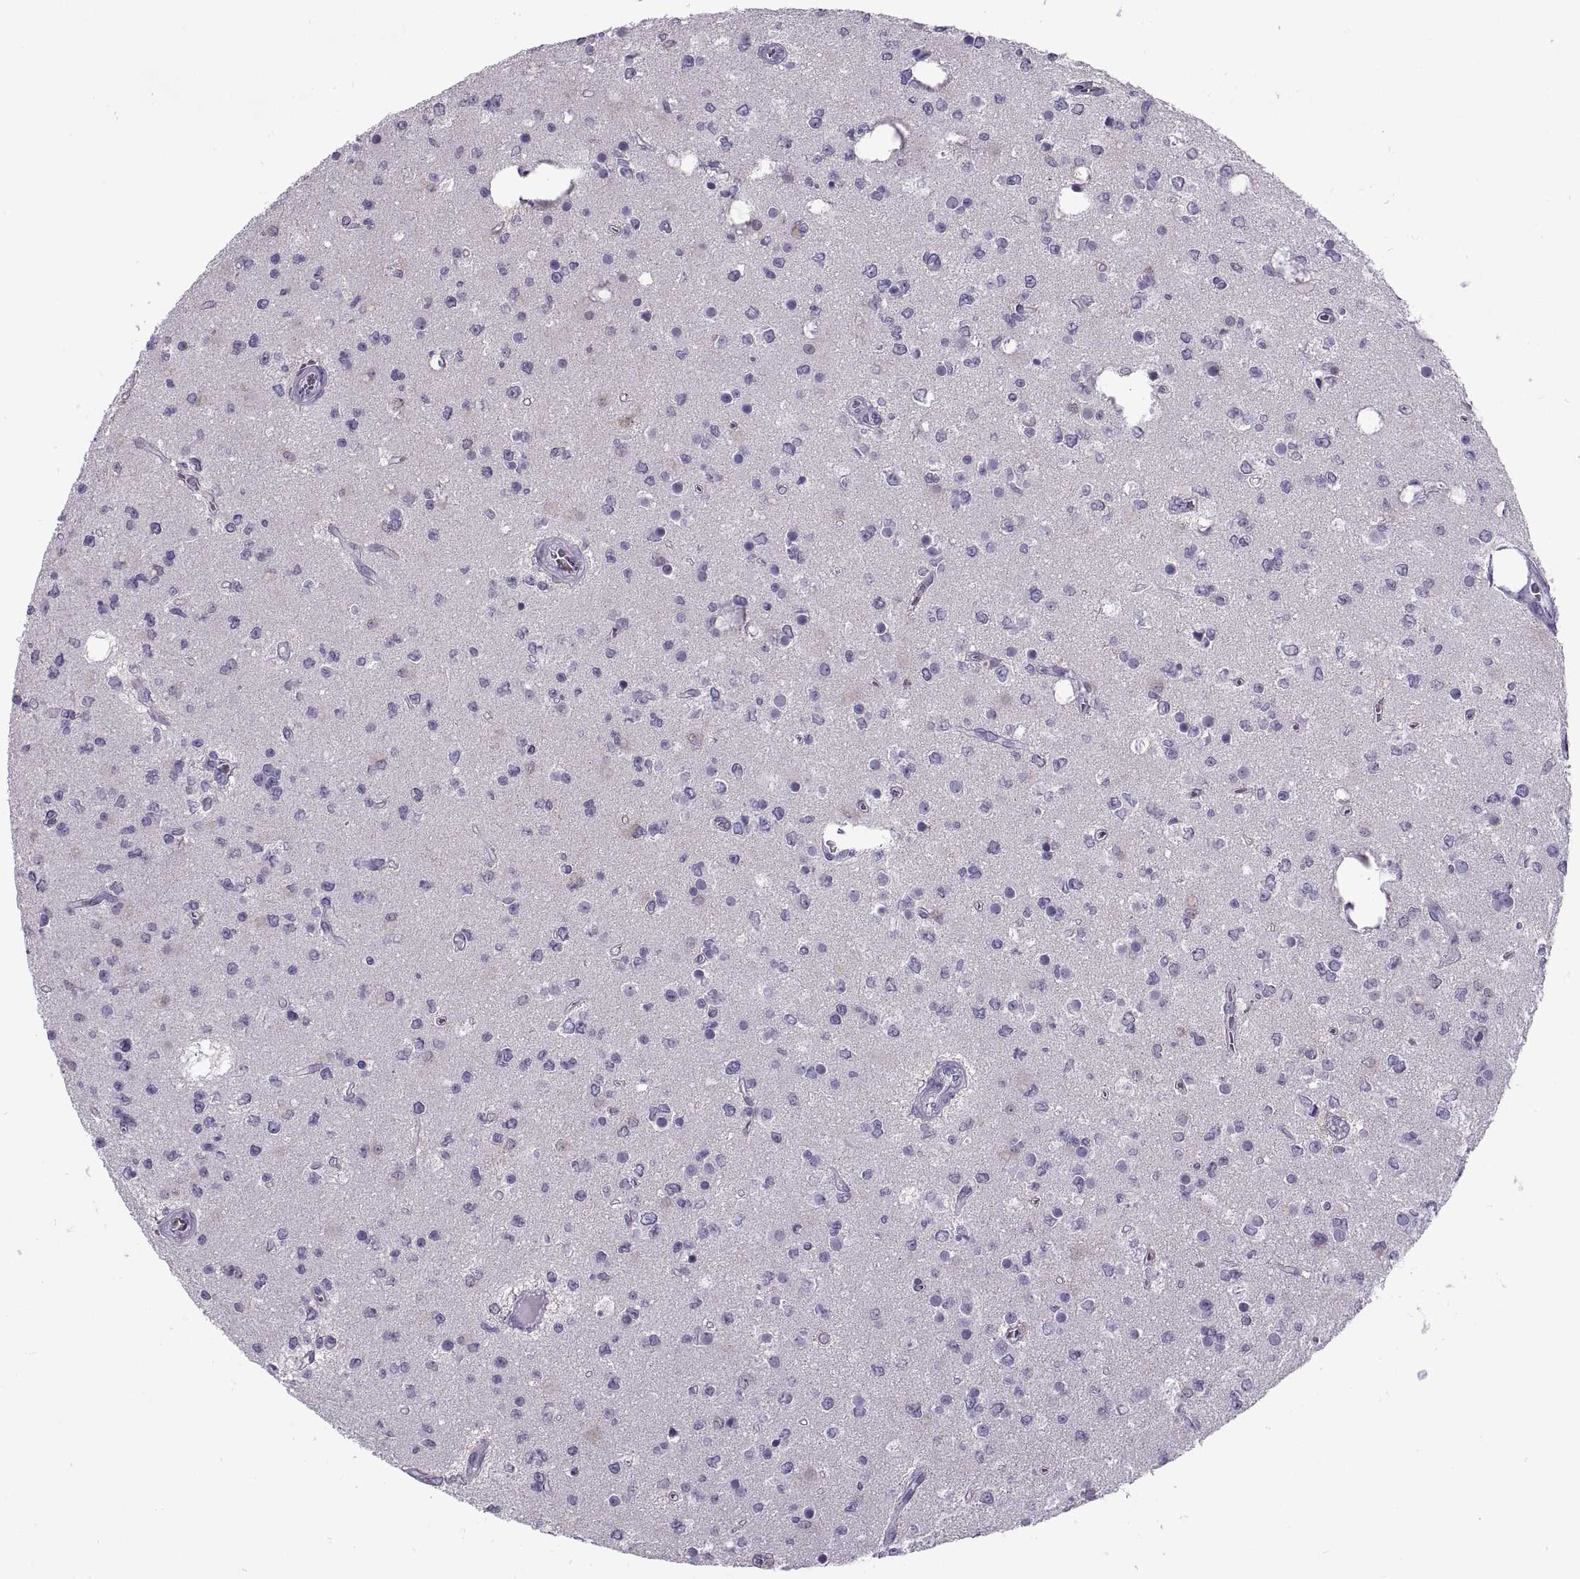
{"staining": {"intensity": "negative", "quantity": "none", "location": "none"}, "tissue": "glioma", "cell_type": "Tumor cells", "image_type": "cancer", "snomed": [{"axis": "morphology", "description": "Glioma, malignant, Low grade"}, {"axis": "topography", "description": "Brain"}], "caption": "Protein analysis of malignant glioma (low-grade) exhibits no significant staining in tumor cells.", "gene": "RLBP1", "patient": {"sex": "female", "age": 45}}